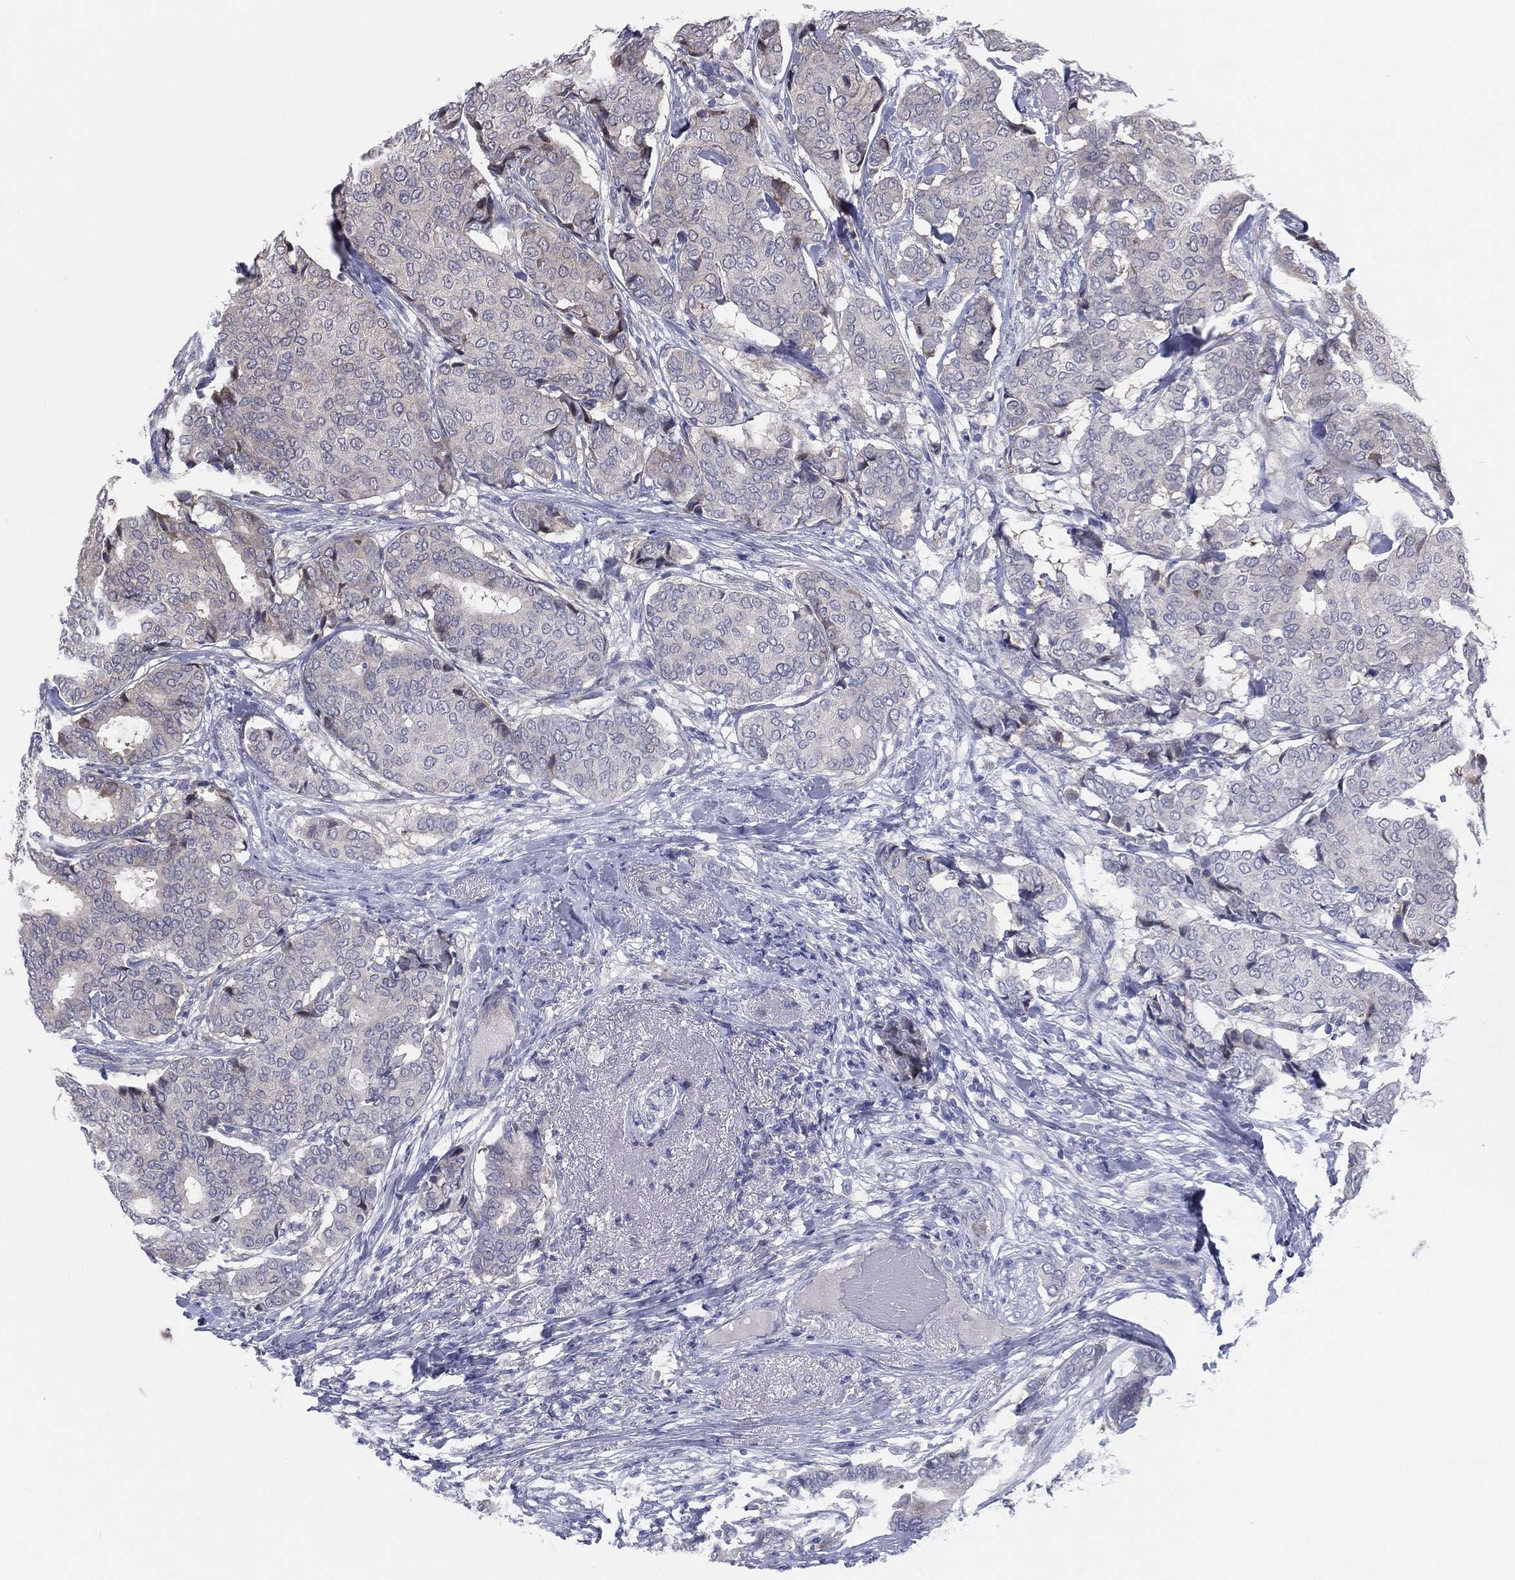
{"staining": {"intensity": "negative", "quantity": "none", "location": "none"}, "tissue": "breast cancer", "cell_type": "Tumor cells", "image_type": "cancer", "snomed": [{"axis": "morphology", "description": "Duct carcinoma"}, {"axis": "topography", "description": "Breast"}], "caption": "Protein analysis of infiltrating ductal carcinoma (breast) exhibits no significant positivity in tumor cells.", "gene": "UTP14A", "patient": {"sex": "female", "age": 75}}